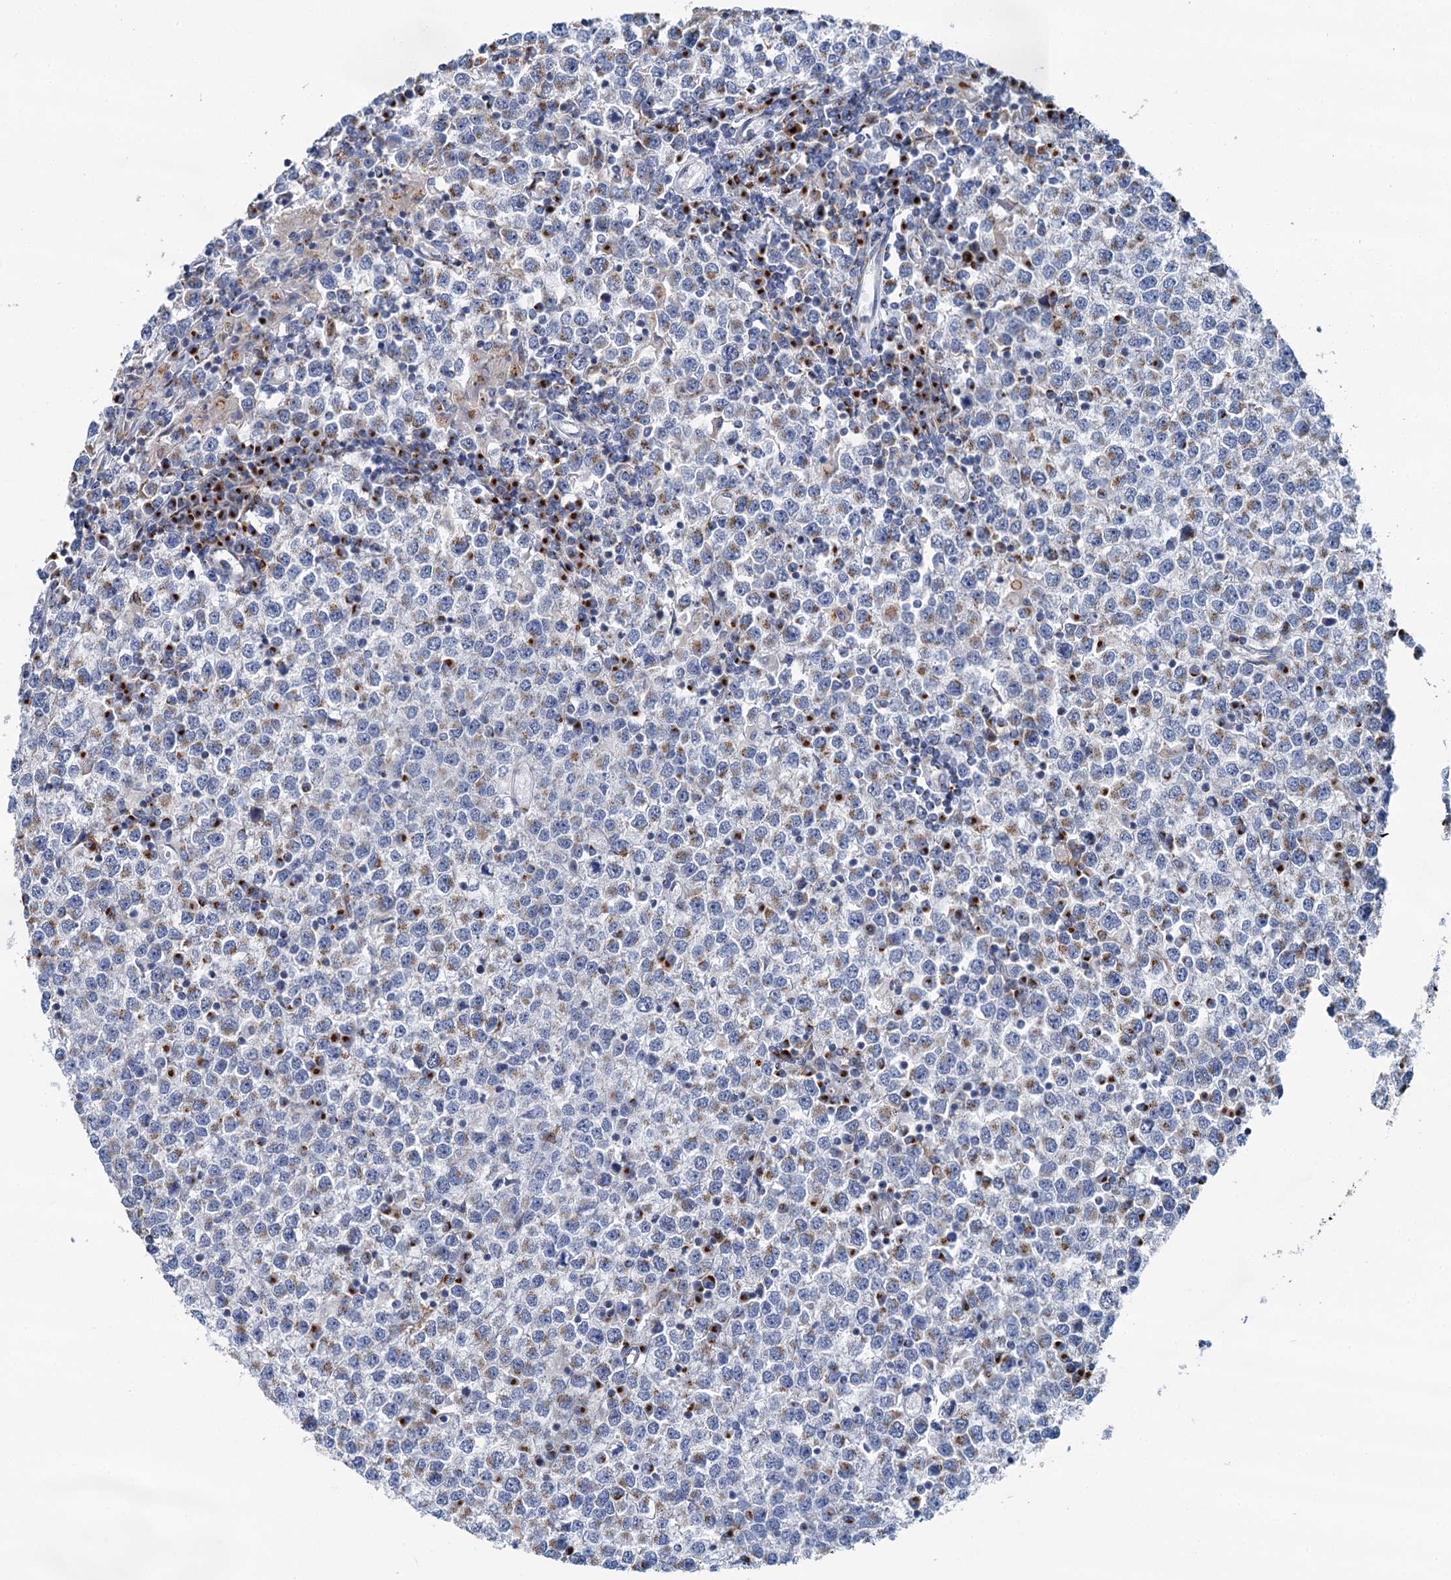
{"staining": {"intensity": "strong", "quantity": "<25%", "location": "cytoplasmic/membranous"}, "tissue": "testis cancer", "cell_type": "Tumor cells", "image_type": "cancer", "snomed": [{"axis": "morphology", "description": "Seminoma, NOS"}, {"axis": "topography", "description": "Testis"}], "caption": "Testis seminoma stained for a protein shows strong cytoplasmic/membranous positivity in tumor cells.", "gene": "BET1L", "patient": {"sex": "male", "age": 65}}